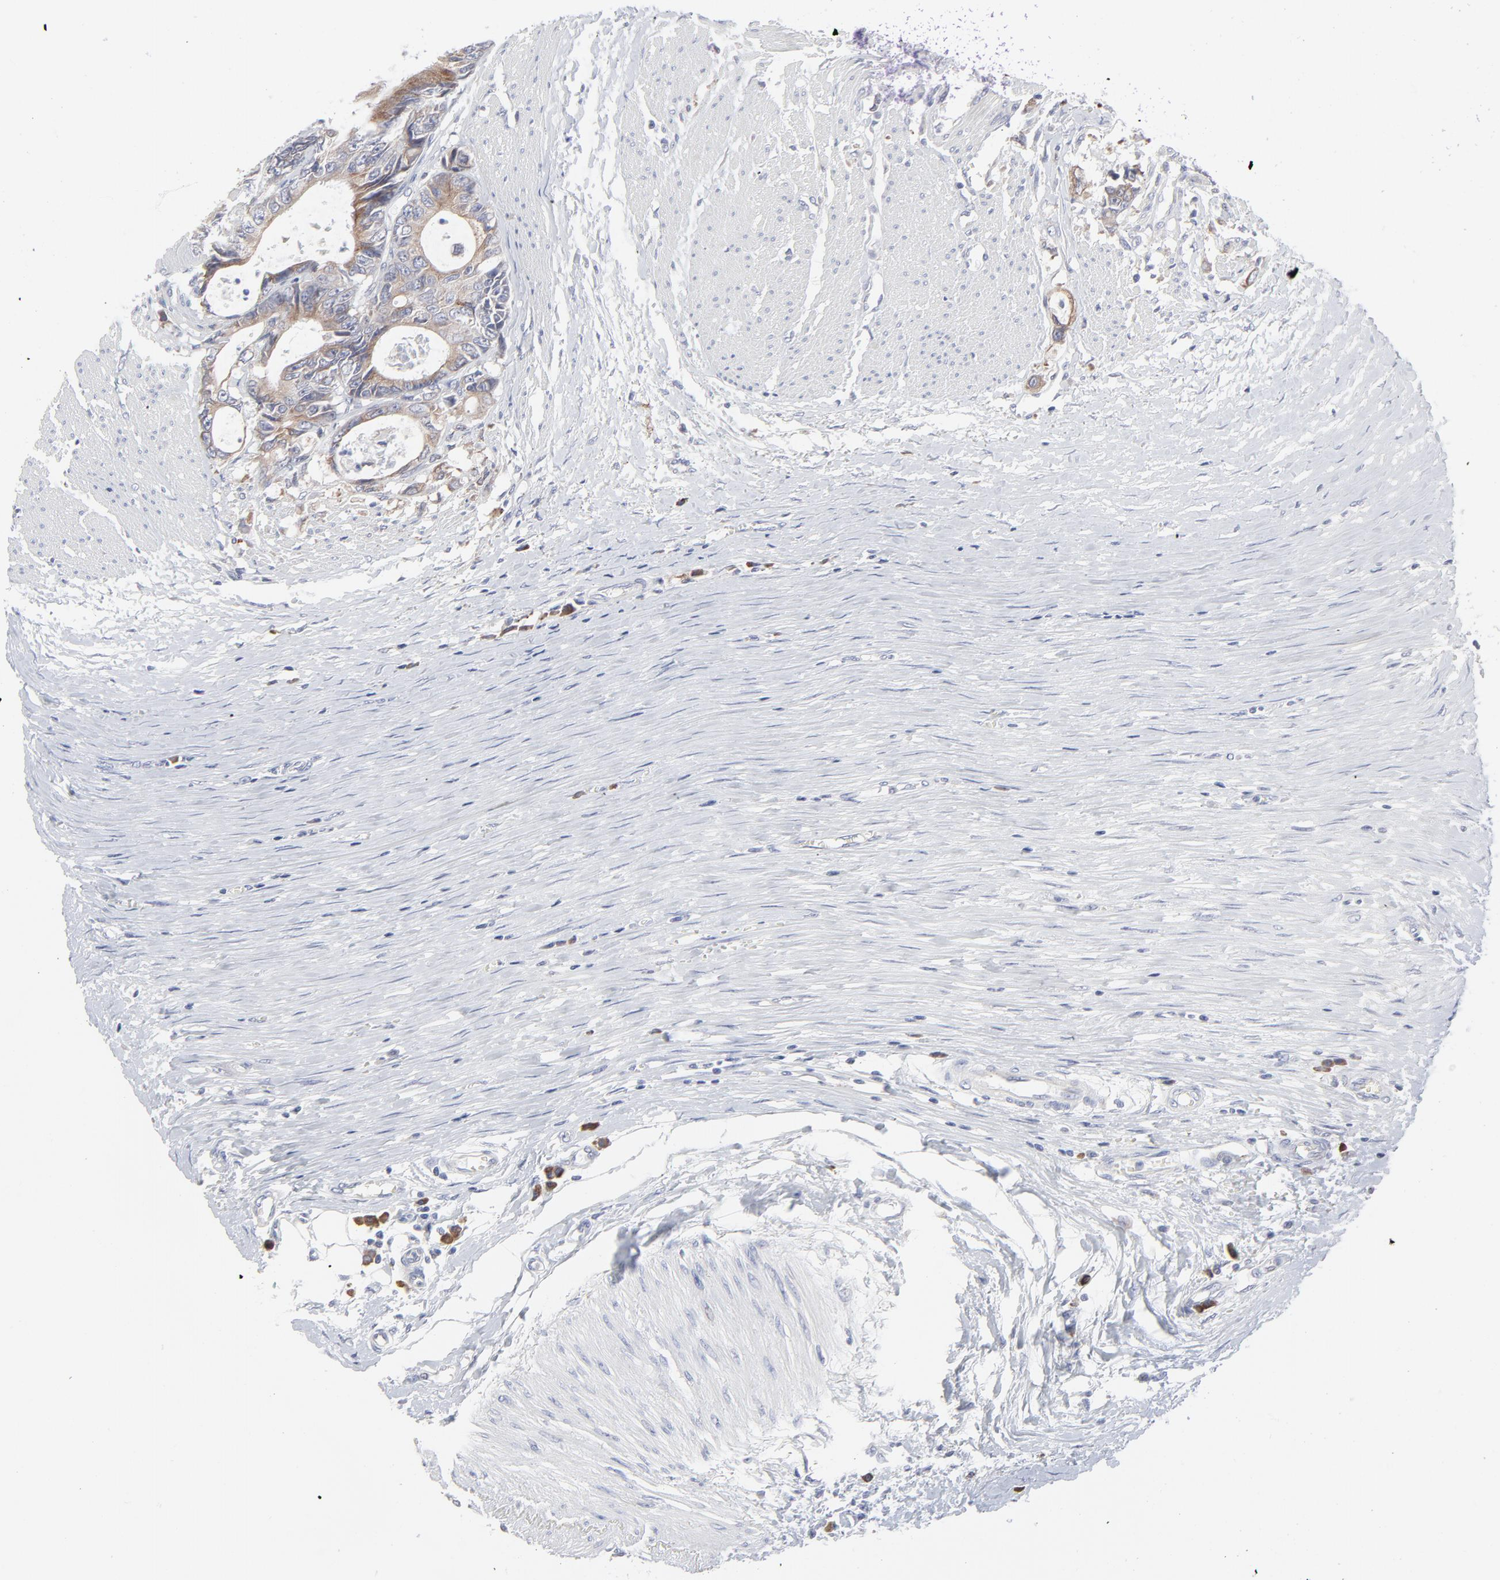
{"staining": {"intensity": "weak", "quantity": ">75%", "location": "cytoplasmic/membranous"}, "tissue": "colorectal cancer", "cell_type": "Tumor cells", "image_type": "cancer", "snomed": [{"axis": "morphology", "description": "Adenocarcinoma, NOS"}, {"axis": "topography", "description": "Rectum"}], "caption": "This micrograph demonstrates colorectal cancer (adenocarcinoma) stained with immunohistochemistry (IHC) to label a protein in brown. The cytoplasmic/membranous of tumor cells show weak positivity for the protein. Nuclei are counter-stained blue.", "gene": "TRIM22", "patient": {"sex": "female", "age": 98}}